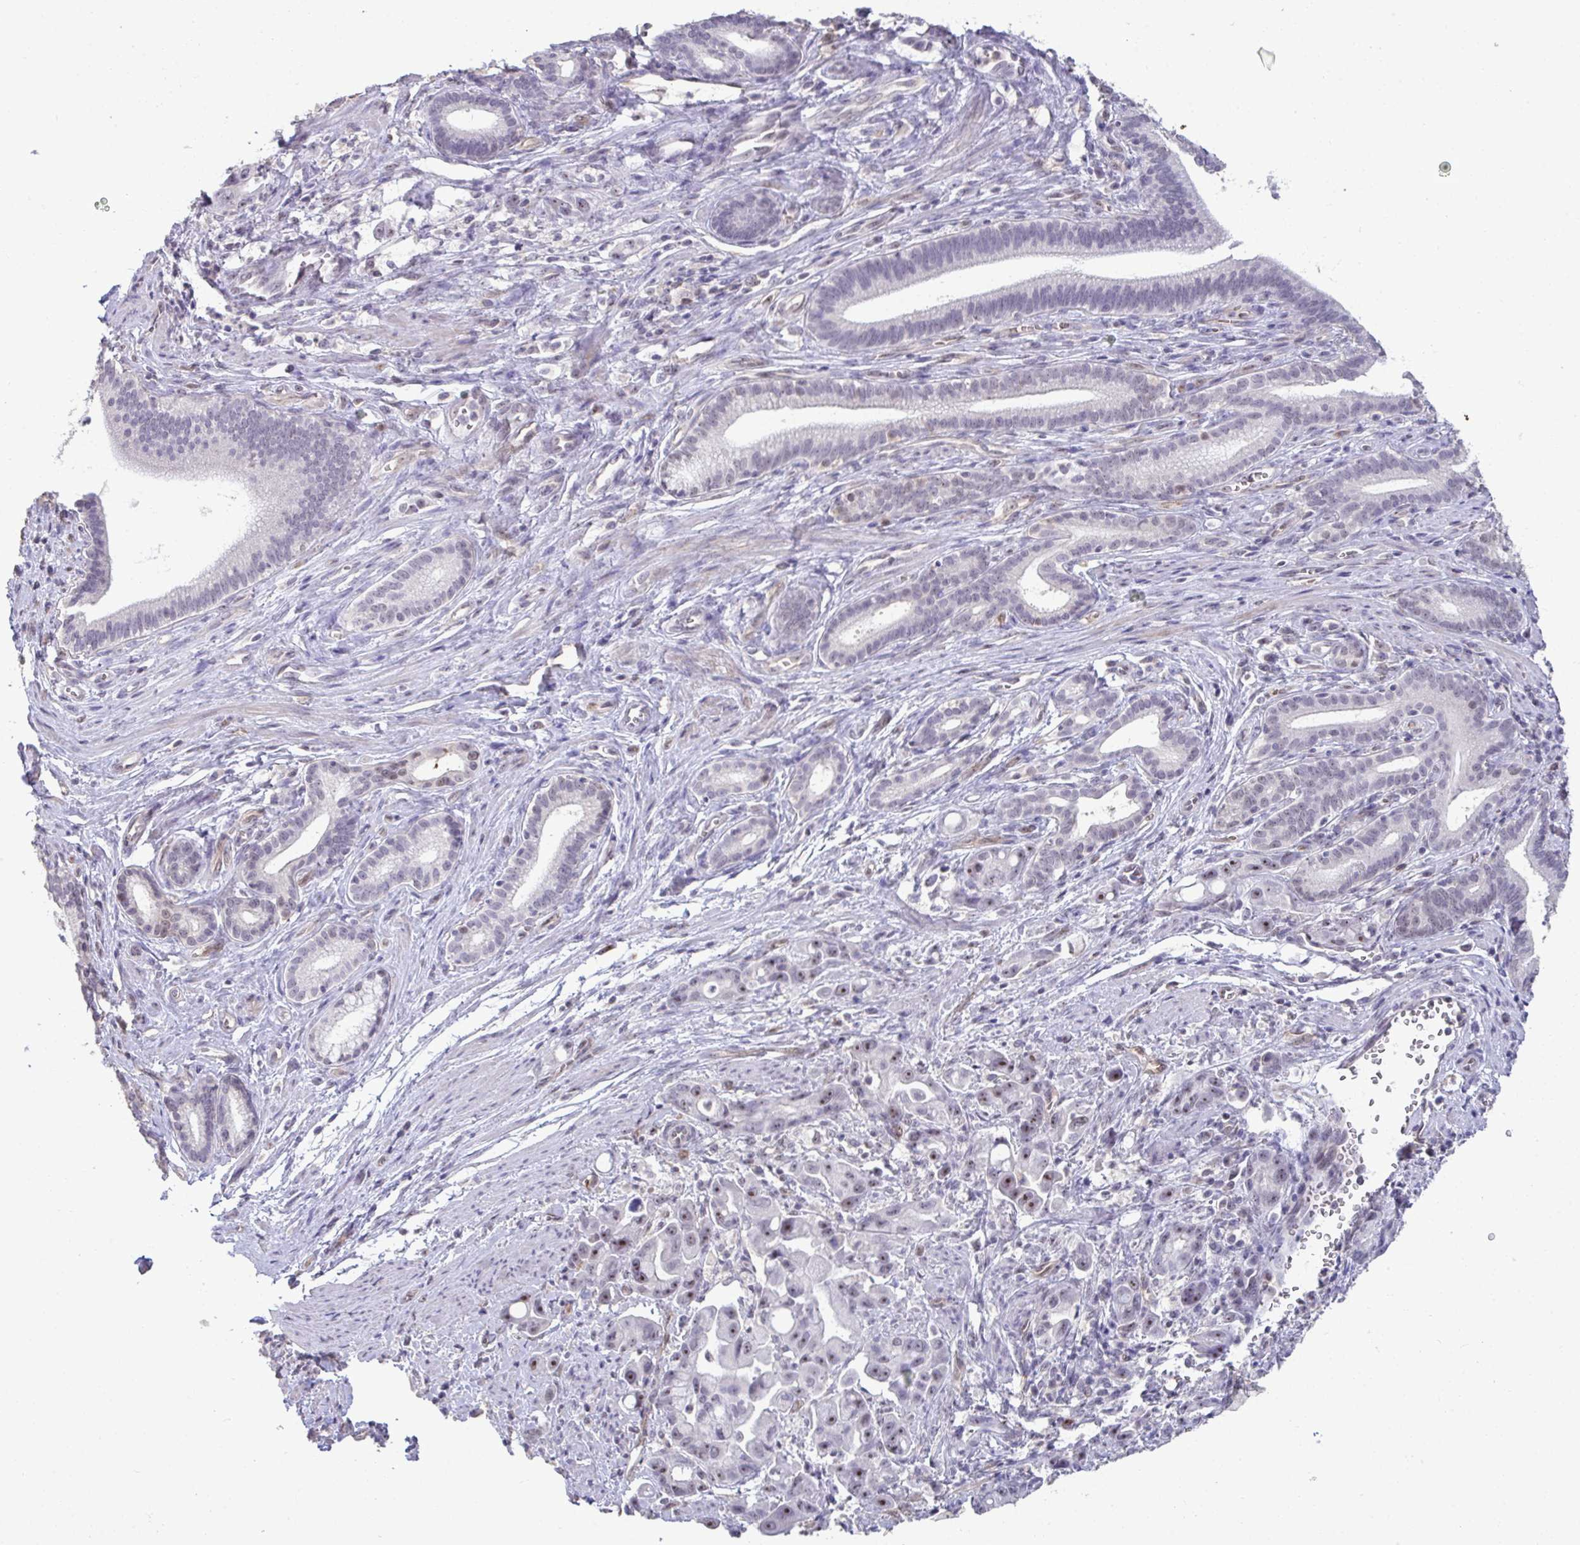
{"staining": {"intensity": "moderate", "quantity": "<25%", "location": "nuclear"}, "tissue": "pancreatic cancer", "cell_type": "Tumor cells", "image_type": "cancer", "snomed": [{"axis": "morphology", "description": "Adenocarcinoma, NOS"}, {"axis": "topography", "description": "Pancreas"}], "caption": "A micrograph showing moderate nuclear expression in approximately <25% of tumor cells in pancreatic adenocarcinoma, as visualized by brown immunohistochemical staining.", "gene": "SENP3", "patient": {"sex": "male", "age": 68}}